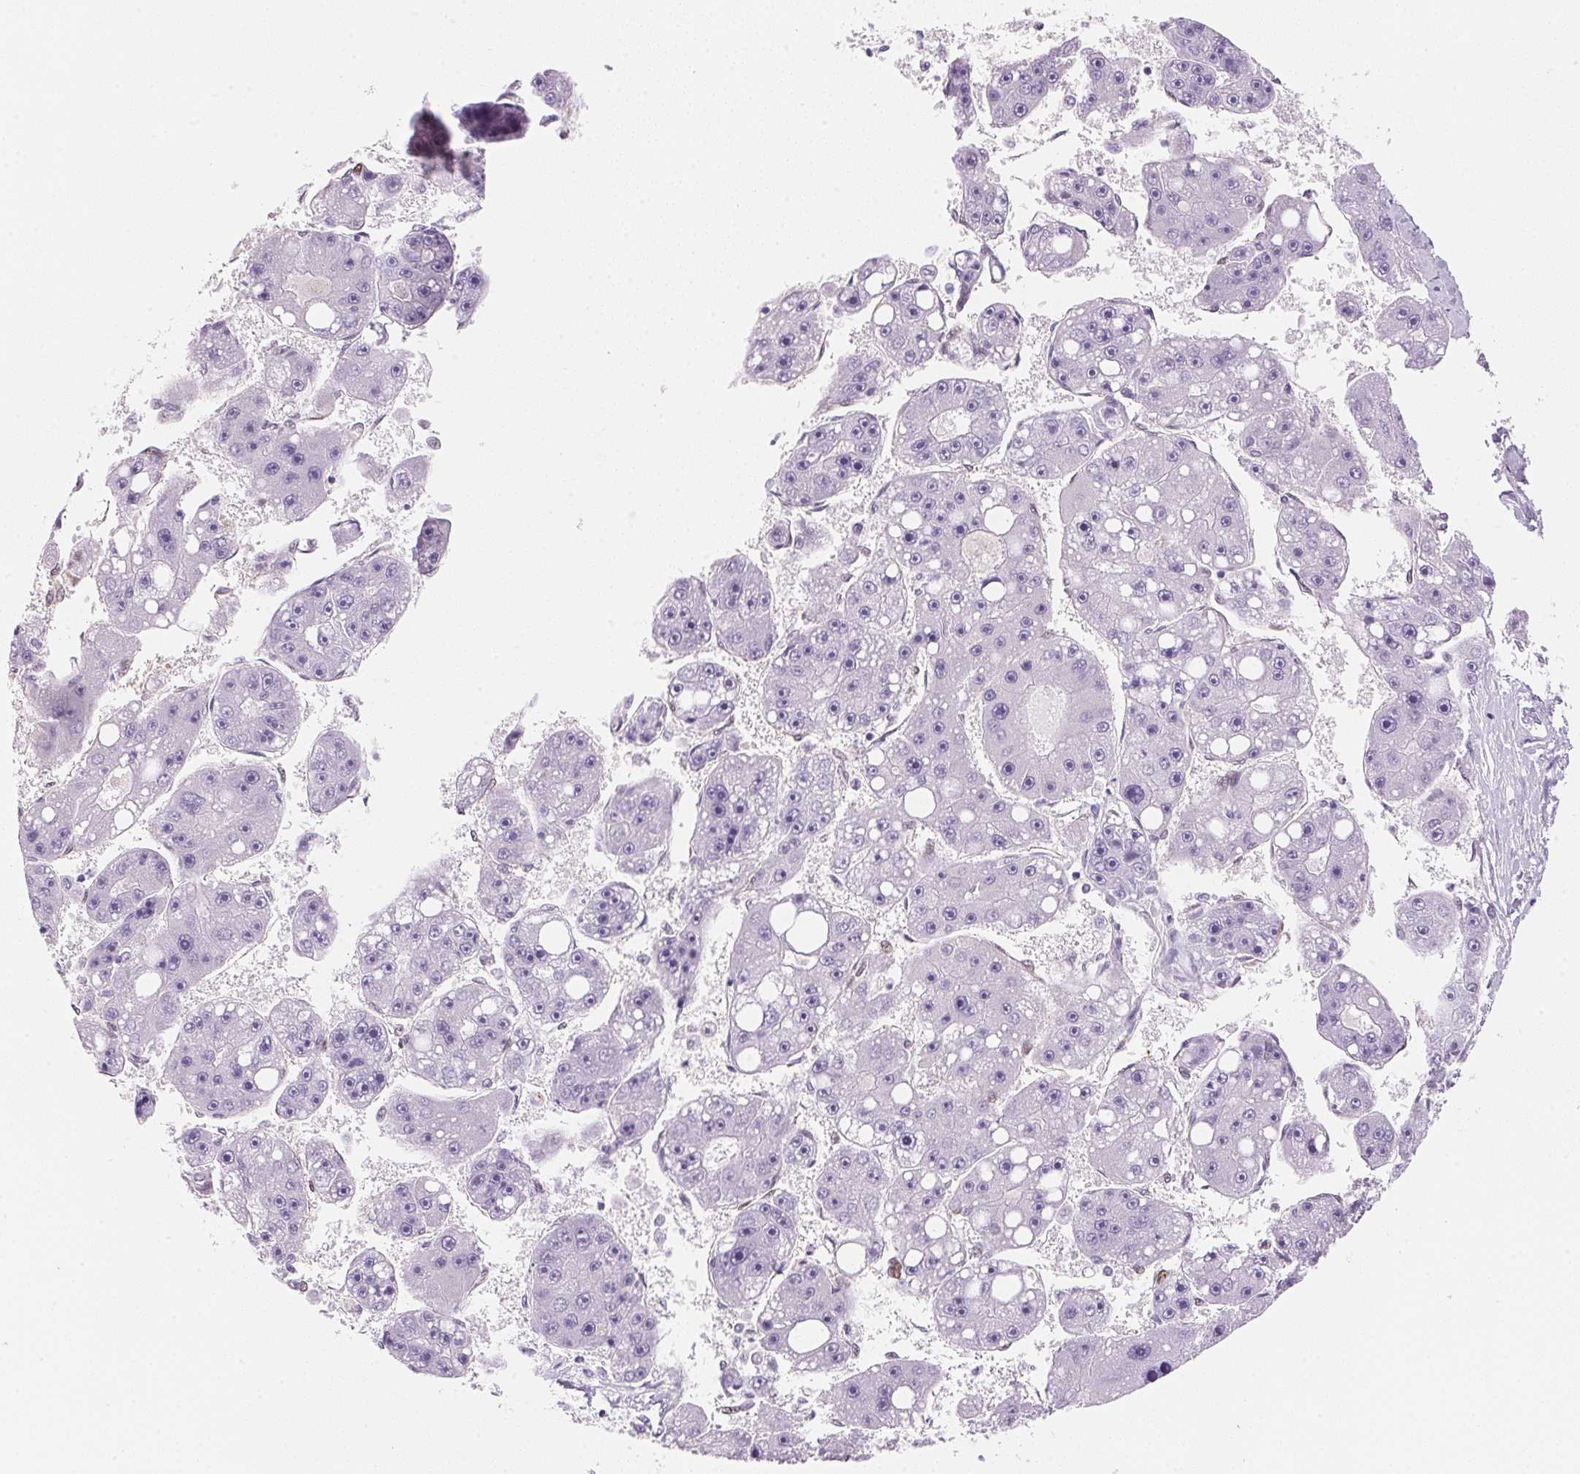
{"staining": {"intensity": "negative", "quantity": "none", "location": "none"}, "tissue": "liver cancer", "cell_type": "Tumor cells", "image_type": "cancer", "snomed": [{"axis": "morphology", "description": "Carcinoma, Hepatocellular, NOS"}, {"axis": "topography", "description": "Liver"}], "caption": "Micrograph shows no significant protein positivity in tumor cells of liver cancer.", "gene": "SMTN", "patient": {"sex": "female", "age": 61}}